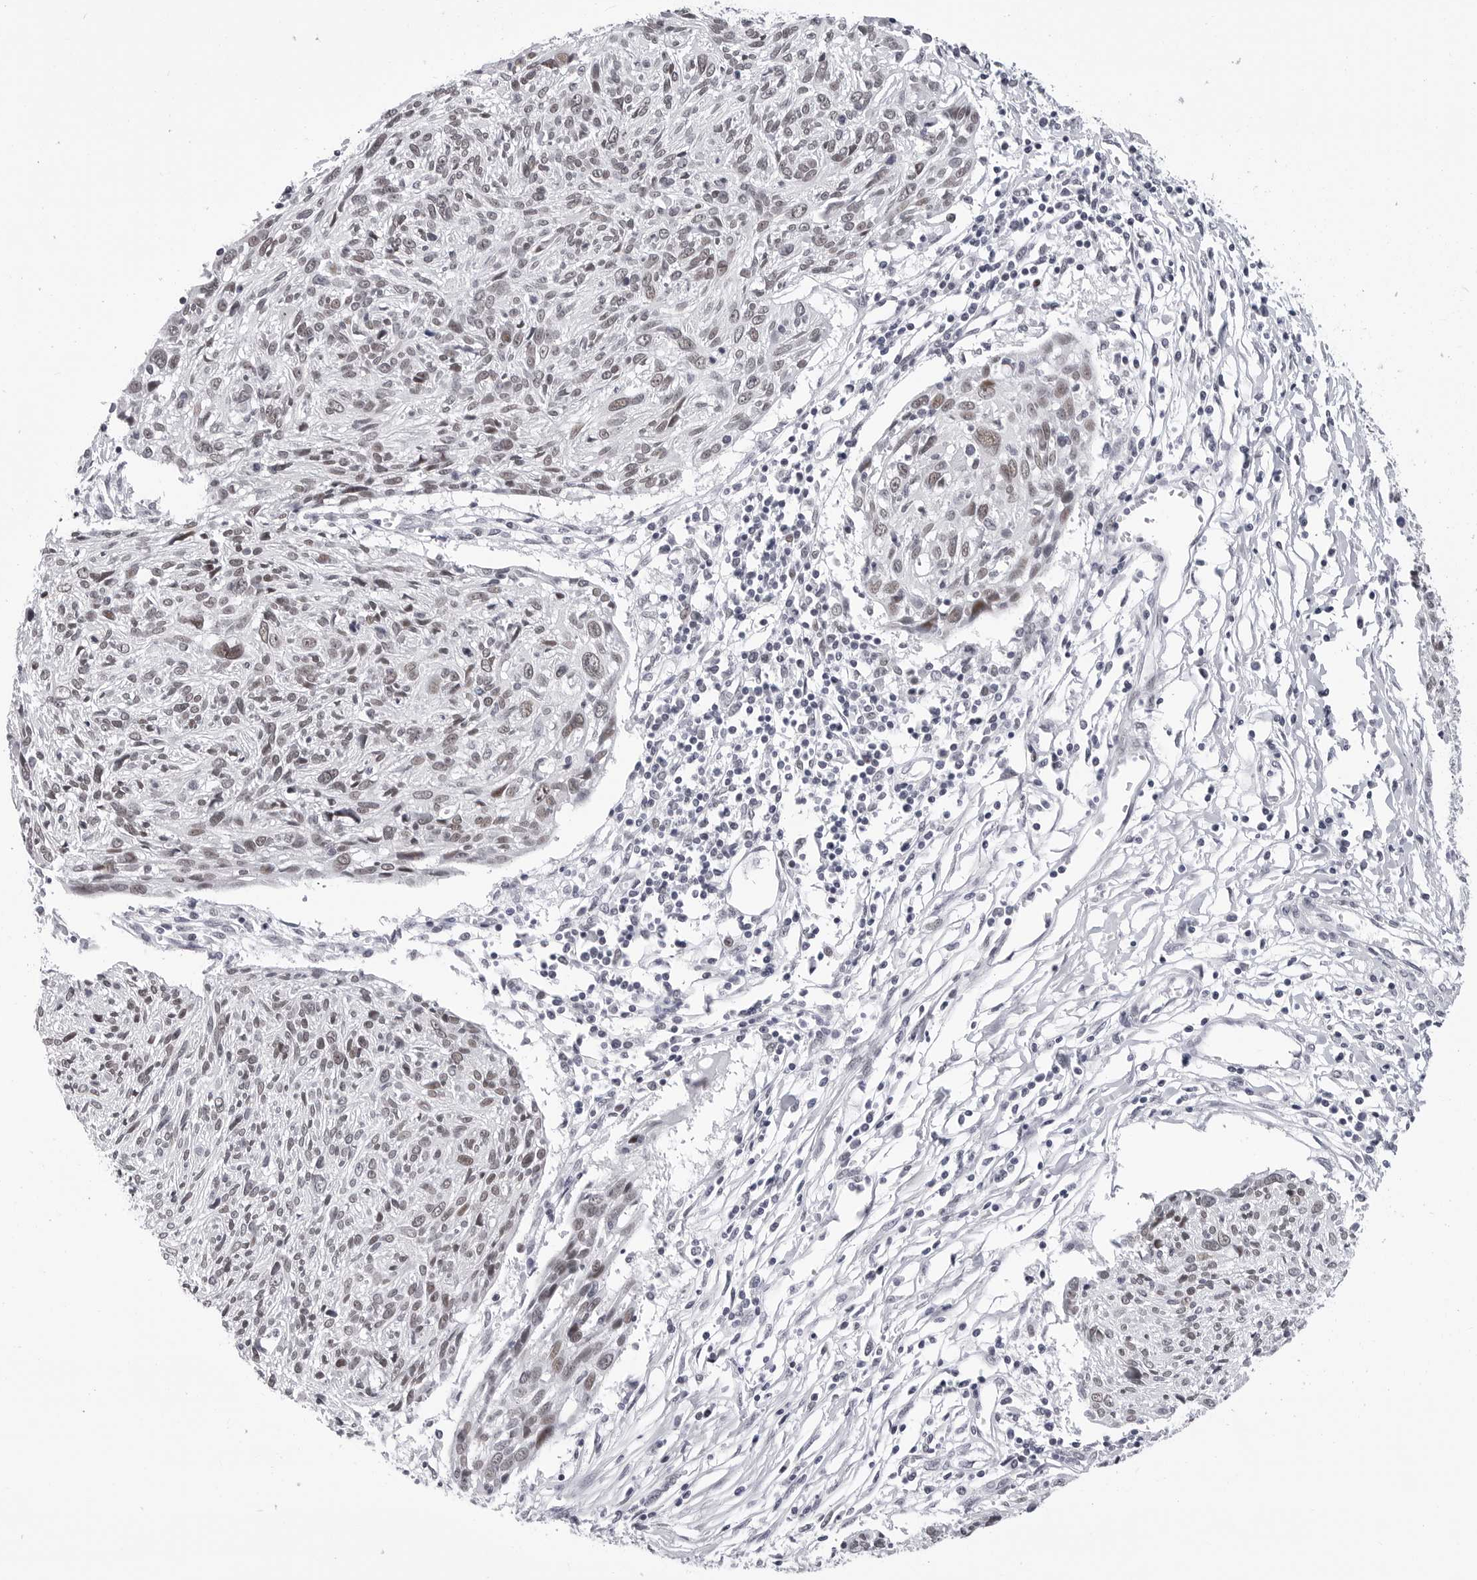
{"staining": {"intensity": "weak", "quantity": ">75%", "location": "nuclear"}, "tissue": "cervical cancer", "cell_type": "Tumor cells", "image_type": "cancer", "snomed": [{"axis": "morphology", "description": "Squamous cell carcinoma, NOS"}, {"axis": "topography", "description": "Cervix"}], "caption": "Cervical cancer stained for a protein (brown) demonstrates weak nuclear positive positivity in approximately >75% of tumor cells.", "gene": "SF3B4", "patient": {"sex": "female", "age": 51}}